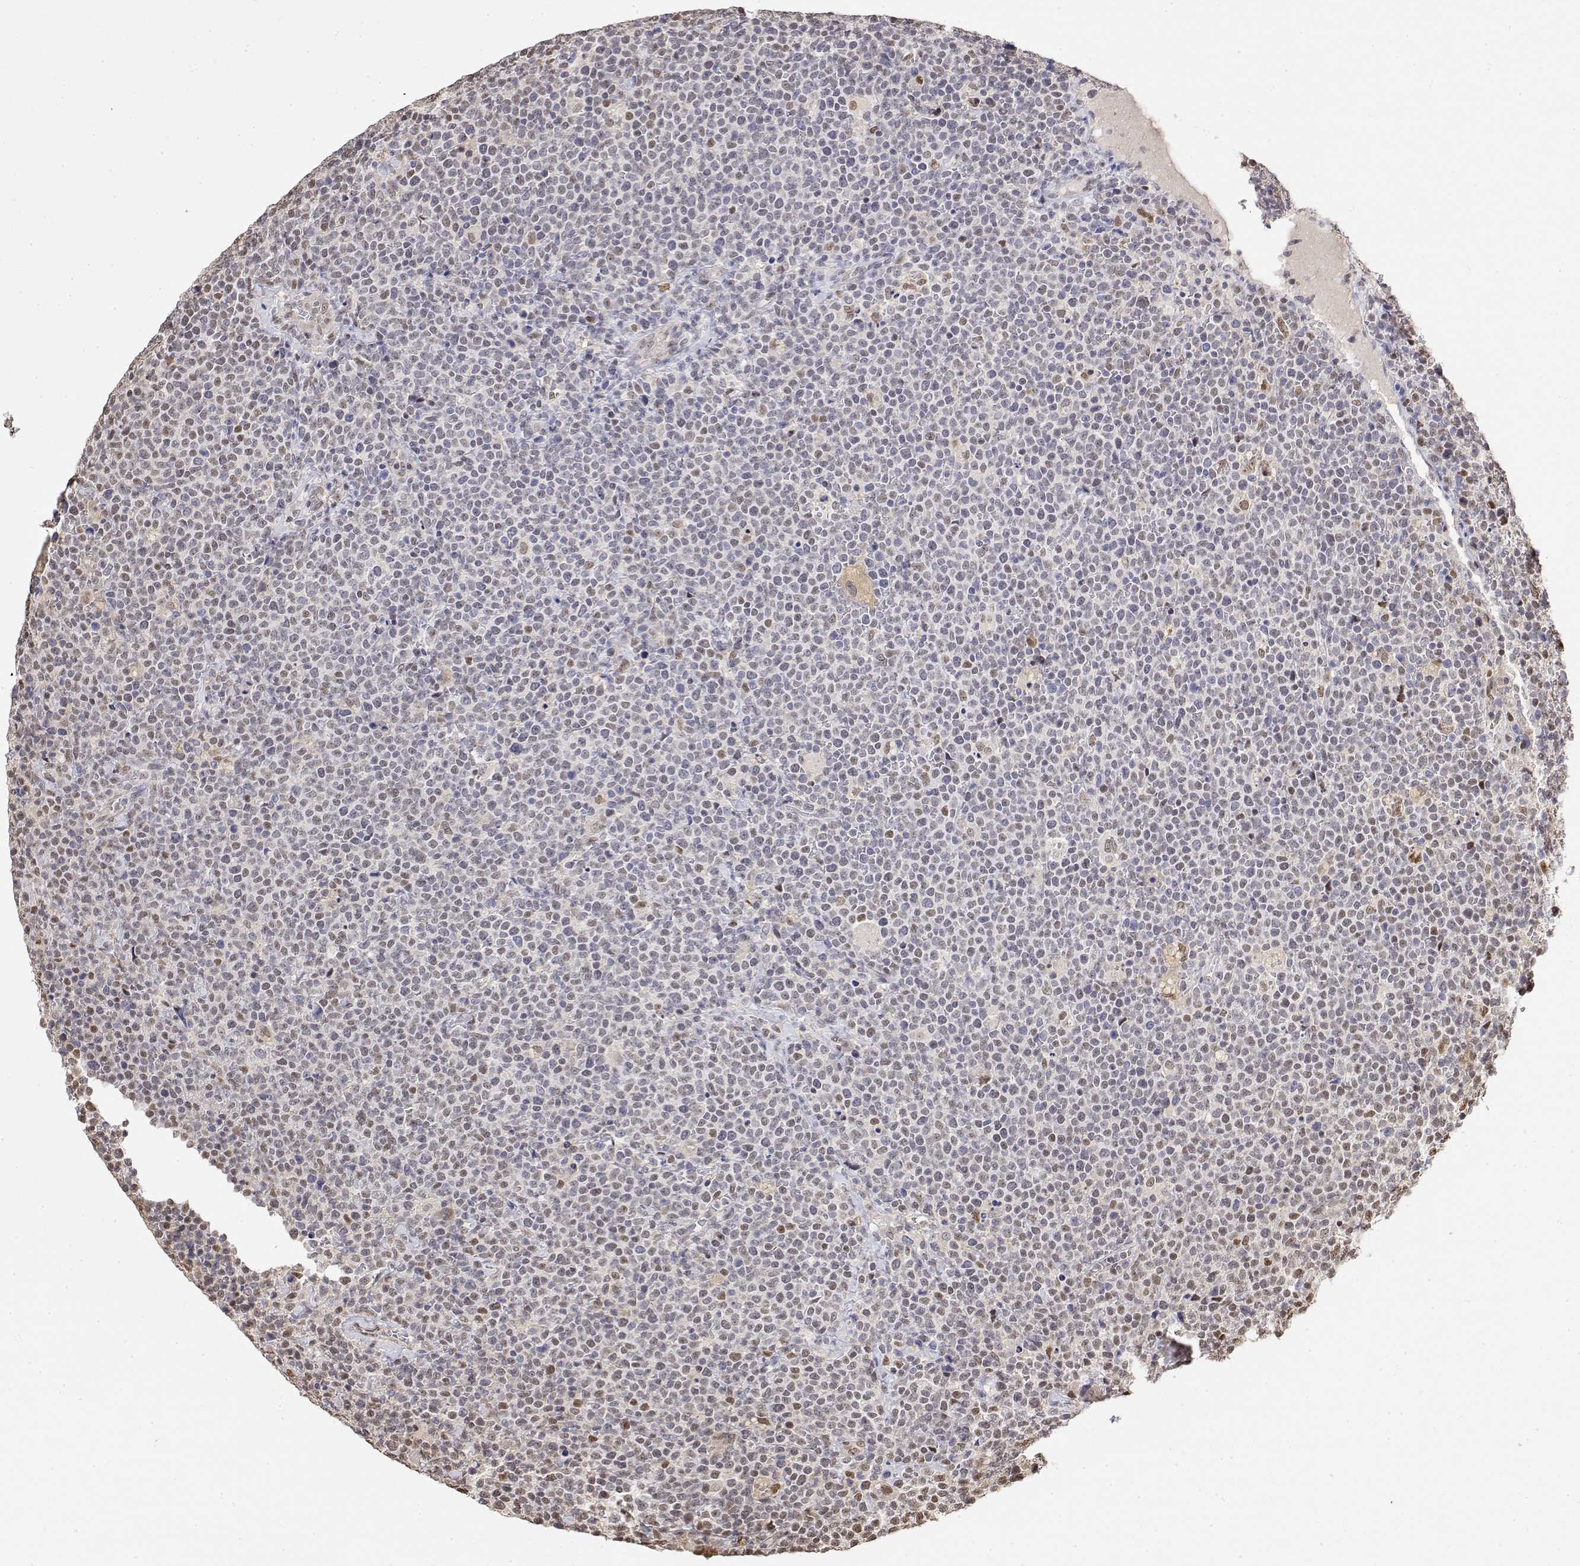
{"staining": {"intensity": "negative", "quantity": "none", "location": "none"}, "tissue": "lymphoma", "cell_type": "Tumor cells", "image_type": "cancer", "snomed": [{"axis": "morphology", "description": "Malignant lymphoma, non-Hodgkin's type, High grade"}, {"axis": "topography", "description": "Lymph node"}], "caption": "Immunohistochemistry (IHC) micrograph of neoplastic tissue: human lymphoma stained with DAB demonstrates no significant protein staining in tumor cells. (Immunohistochemistry, brightfield microscopy, high magnification).", "gene": "TPI1", "patient": {"sex": "male", "age": 61}}